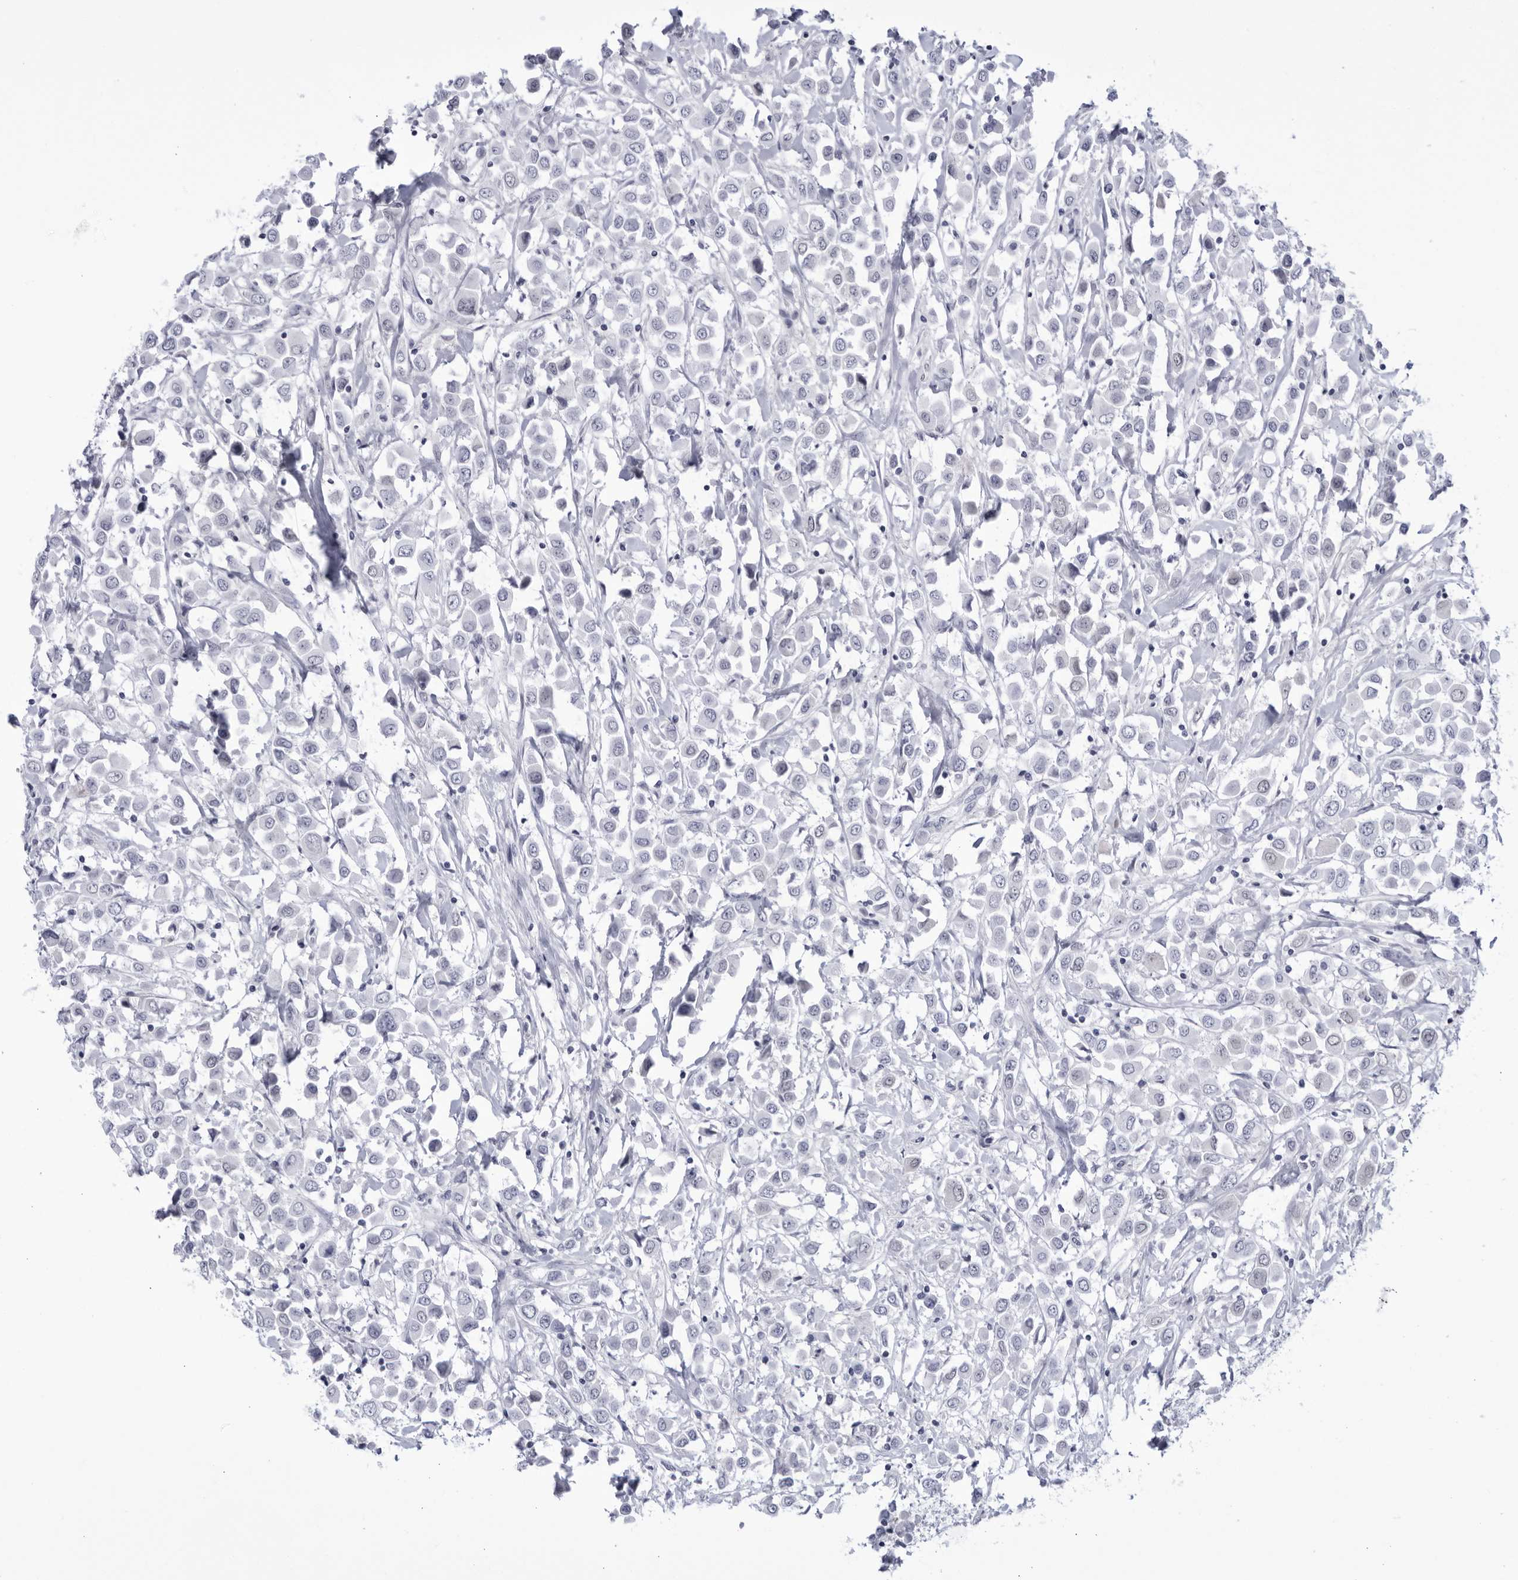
{"staining": {"intensity": "negative", "quantity": "none", "location": "none"}, "tissue": "breast cancer", "cell_type": "Tumor cells", "image_type": "cancer", "snomed": [{"axis": "morphology", "description": "Duct carcinoma"}, {"axis": "topography", "description": "Breast"}], "caption": "Protein analysis of intraductal carcinoma (breast) shows no significant staining in tumor cells. (Brightfield microscopy of DAB (3,3'-diaminobenzidine) IHC at high magnification).", "gene": "CNBD1", "patient": {"sex": "female", "age": 61}}